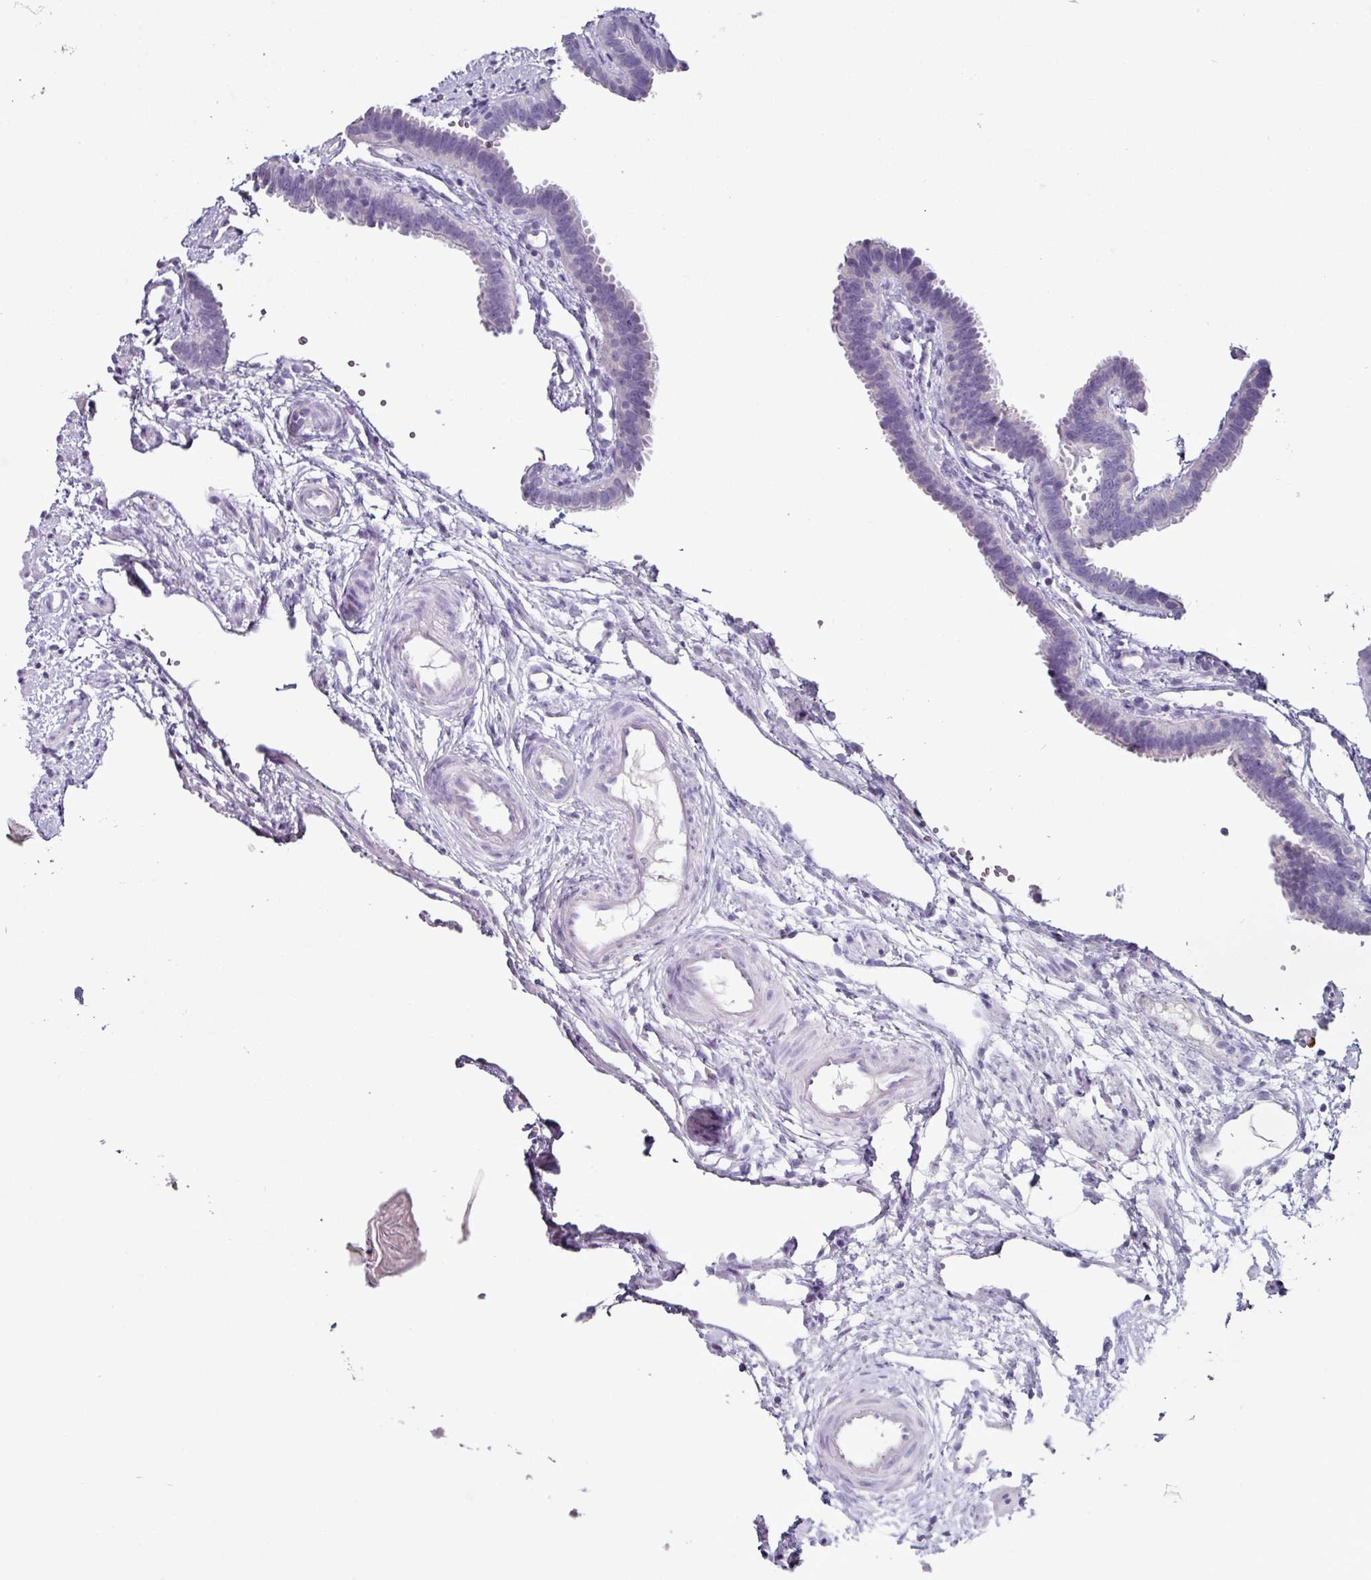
{"staining": {"intensity": "negative", "quantity": "none", "location": "none"}, "tissue": "fallopian tube", "cell_type": "Glandular cells", "image_type": "normal", "snomed": [{"axis": "morphology", "description": "Normal tissue, NOS"}, {"axis": "topography", "description": "Fallopian tube"}], "caption": "An immunohistochemistry micrograph of unremarkable fallopian tube is shown. There is no staining in glandular cells of fallopian tube.", "gene": "GLP2R", "patient": {"sex": "female", "age": 37}}